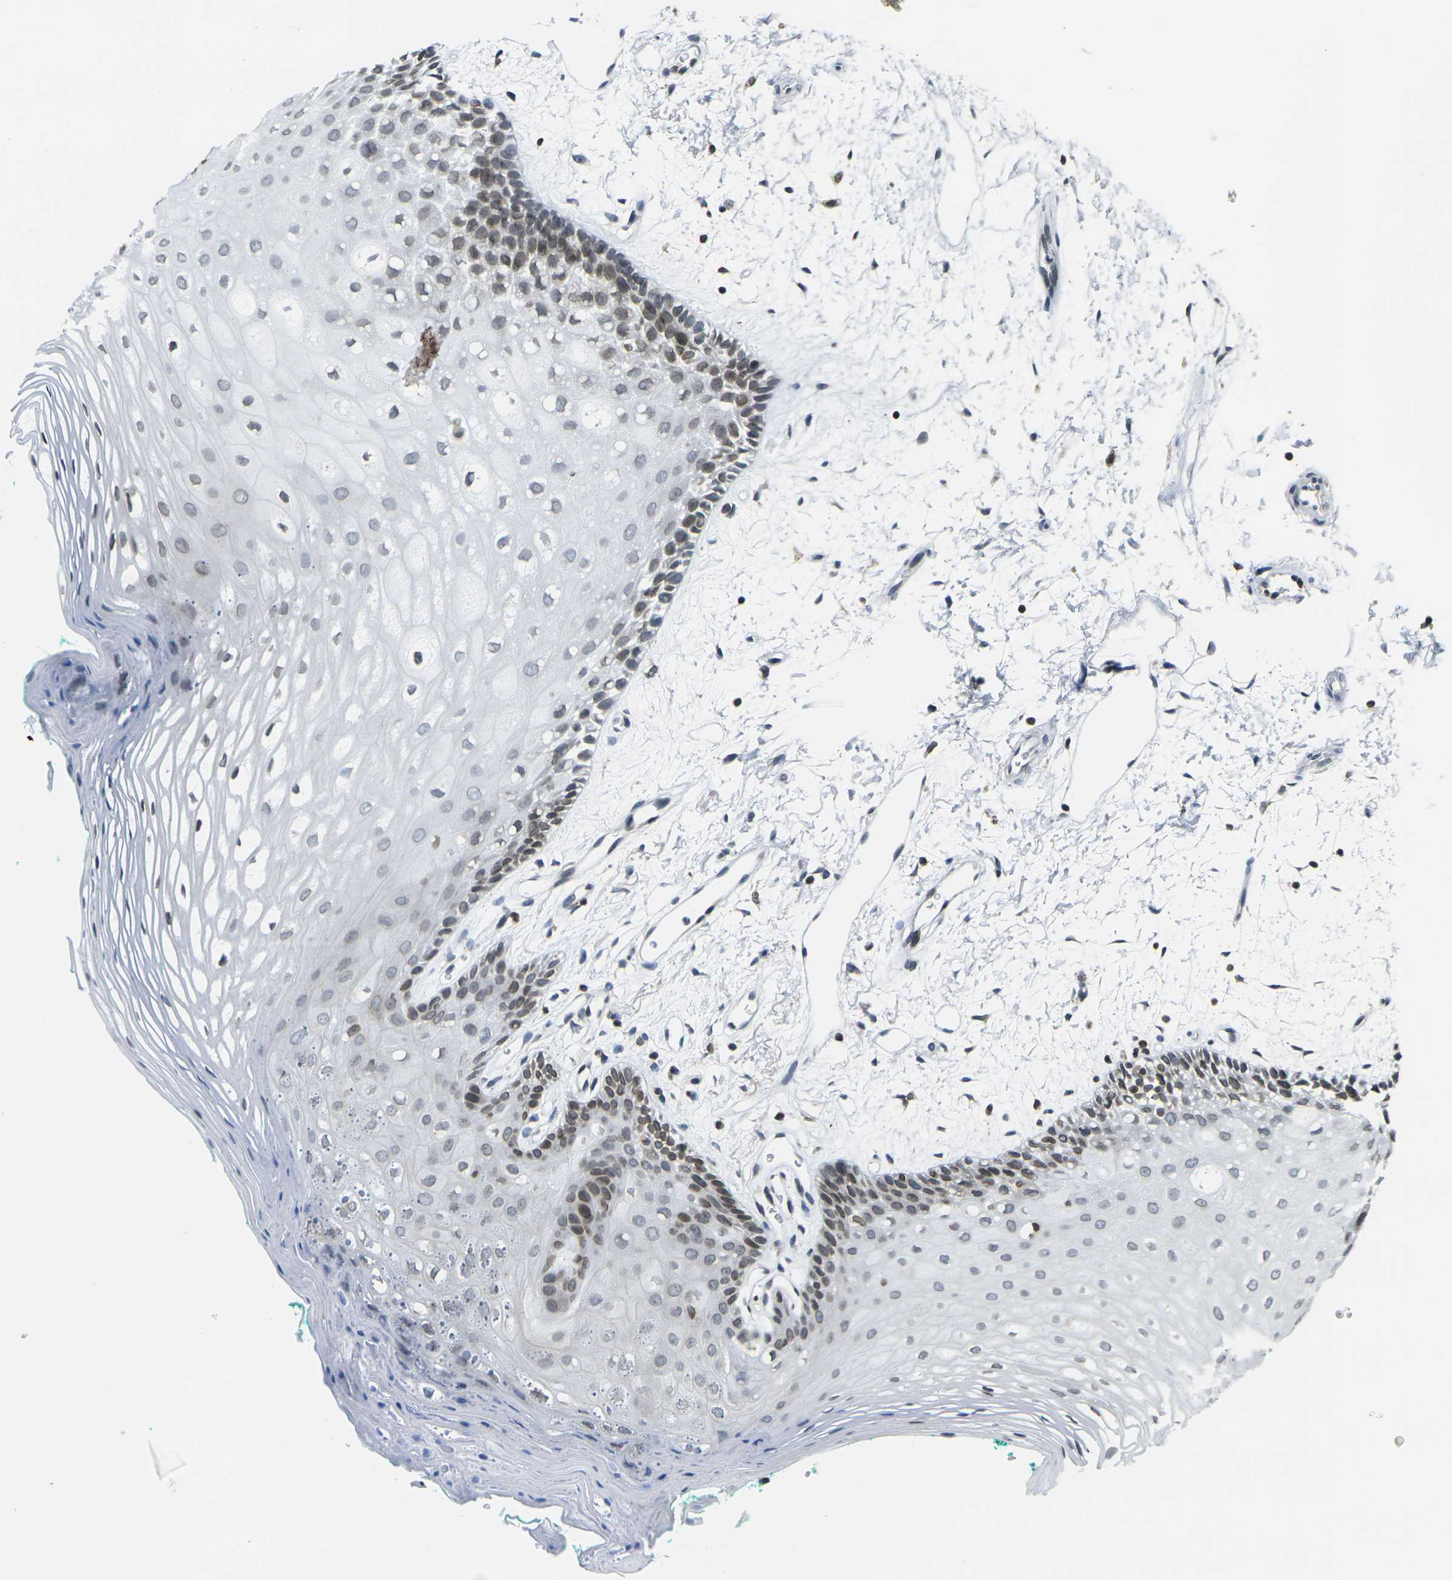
{"staining": {"intensity": "moderate", "quantity": "25%-75%", "location": "cytoplasmic/membranous,nuclear"}, "tissue": "oral mucosa", "cell_type": "Squamous epithelial cells", "image_type": "normal", "snomed": [{"axis": "morphology", "description": "Normal tissue, NOS"}, {"axis": "topography", "description": "Skeletal muscle"}, {"axis": "topography", "description": "Oral tissue"}, {"axis": "topography", "description": "Peripheral nerve tissue"}], "caption": "DAB immunohistochemical staining of unremarkable human oral mucosa displays moderate cytoplasmic/membranous,nuclear protein staining in about 25%-75% of squamous epithelial cells. The protein of interest is shown in brown color, while the nuclei are stained blue.", "gene": "BRDT", "patient": {"sex": "female", "age": 84}}